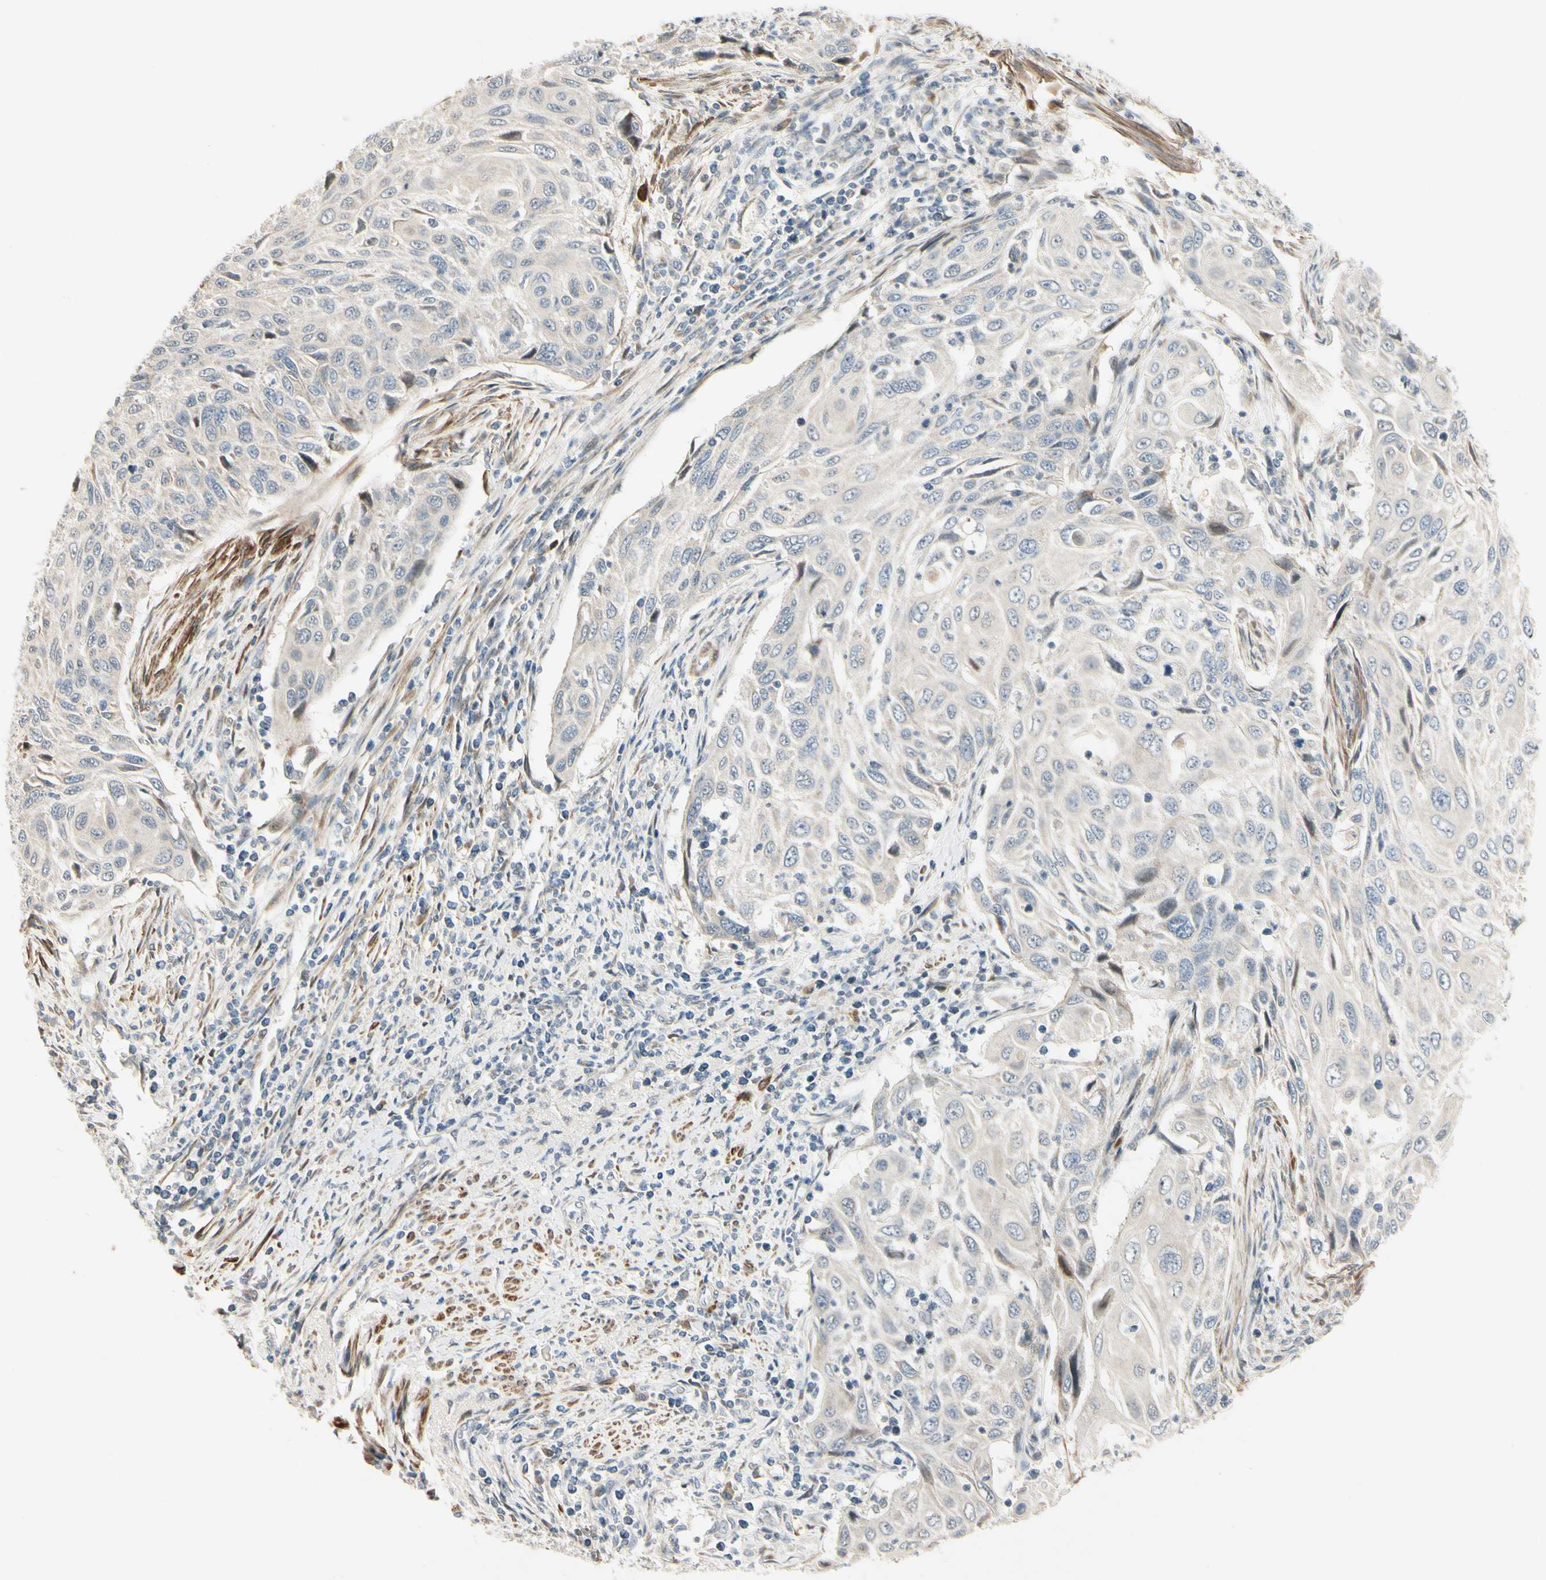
{"staining": {"intensity": "negative", "quantity": "none", "location": "none"}, "tissue": "cervical cancer", "cell_type": "Tumor cells", "image_type": "cancer", "snomed": [{"axis": "morphology", "description": "Squamous cell carcinoma, NOS"}, {"axis": "topography", "description": "Cervix"}], "caption": "This is a histopathology image of immunohistochemistry staining of cervical cancer (squamous cell carcinoma), which shows no expression in tumor cells.", "gene": "P4HA3", "patient": {"sex": "female", "age": 70}}